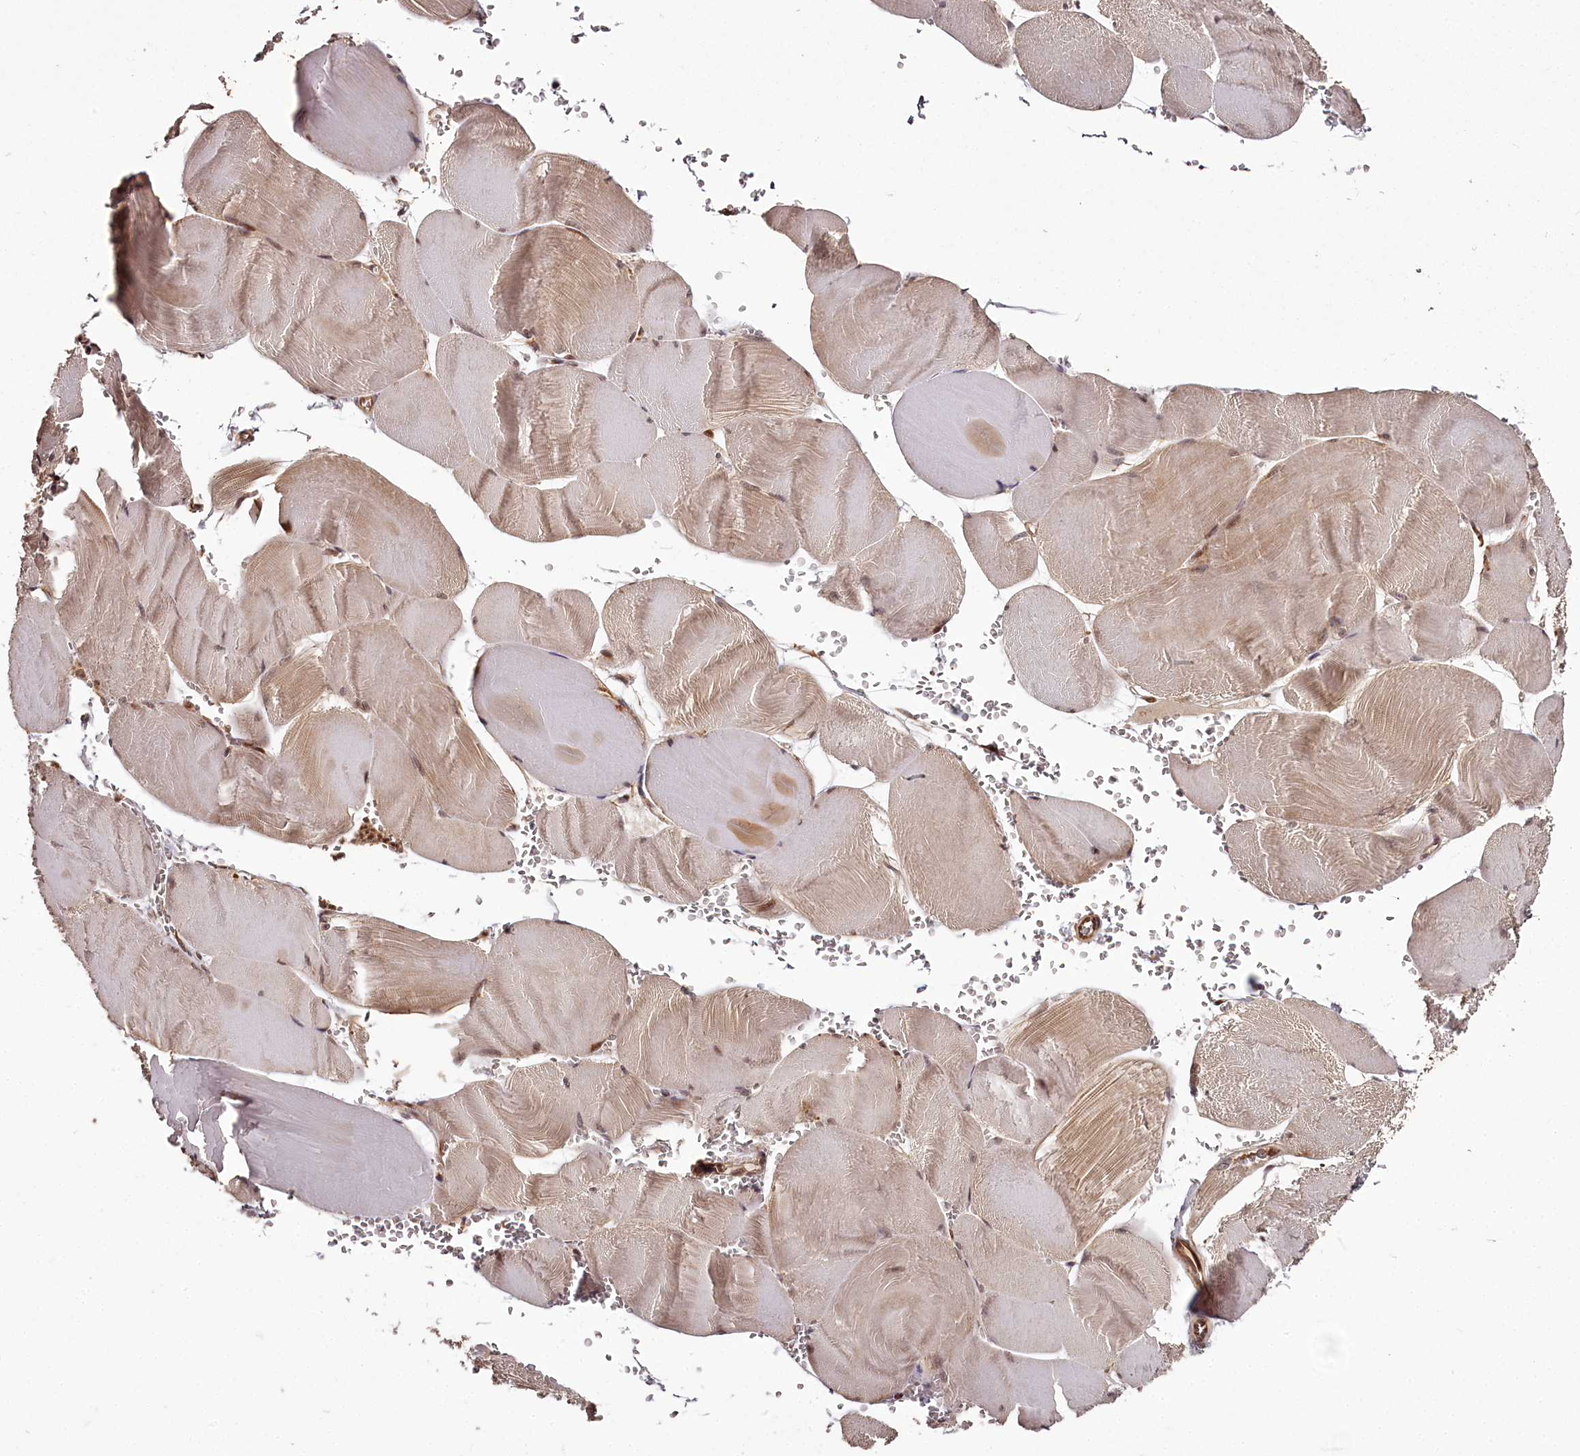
{"staining": {"intensity": "moderate", "quantity": "25%-75%", "location": "cytoplasmic/membranous,nuclear"}, "tissue": "skeletal muscle", "cell_type": "Myocytes", "image_type": "normal", "snomed": [{"axis": "morphology", "description": "Normal tissue, NOS"}, {"axis": "morphology", "description": "Basal cell carcinoma"}, {"axis": "topography", "description": "Skeletal muscle"}], "caption": "Immunohistochemistry (IHC) of unremarkable human skeletal muscle displays medium levels of moderate cytoplasmic/membranous,nuclear staining in about 25%-75% of myocytes.", "gene": "MAML3", "patient": {"sex": "female", "age": 64}}